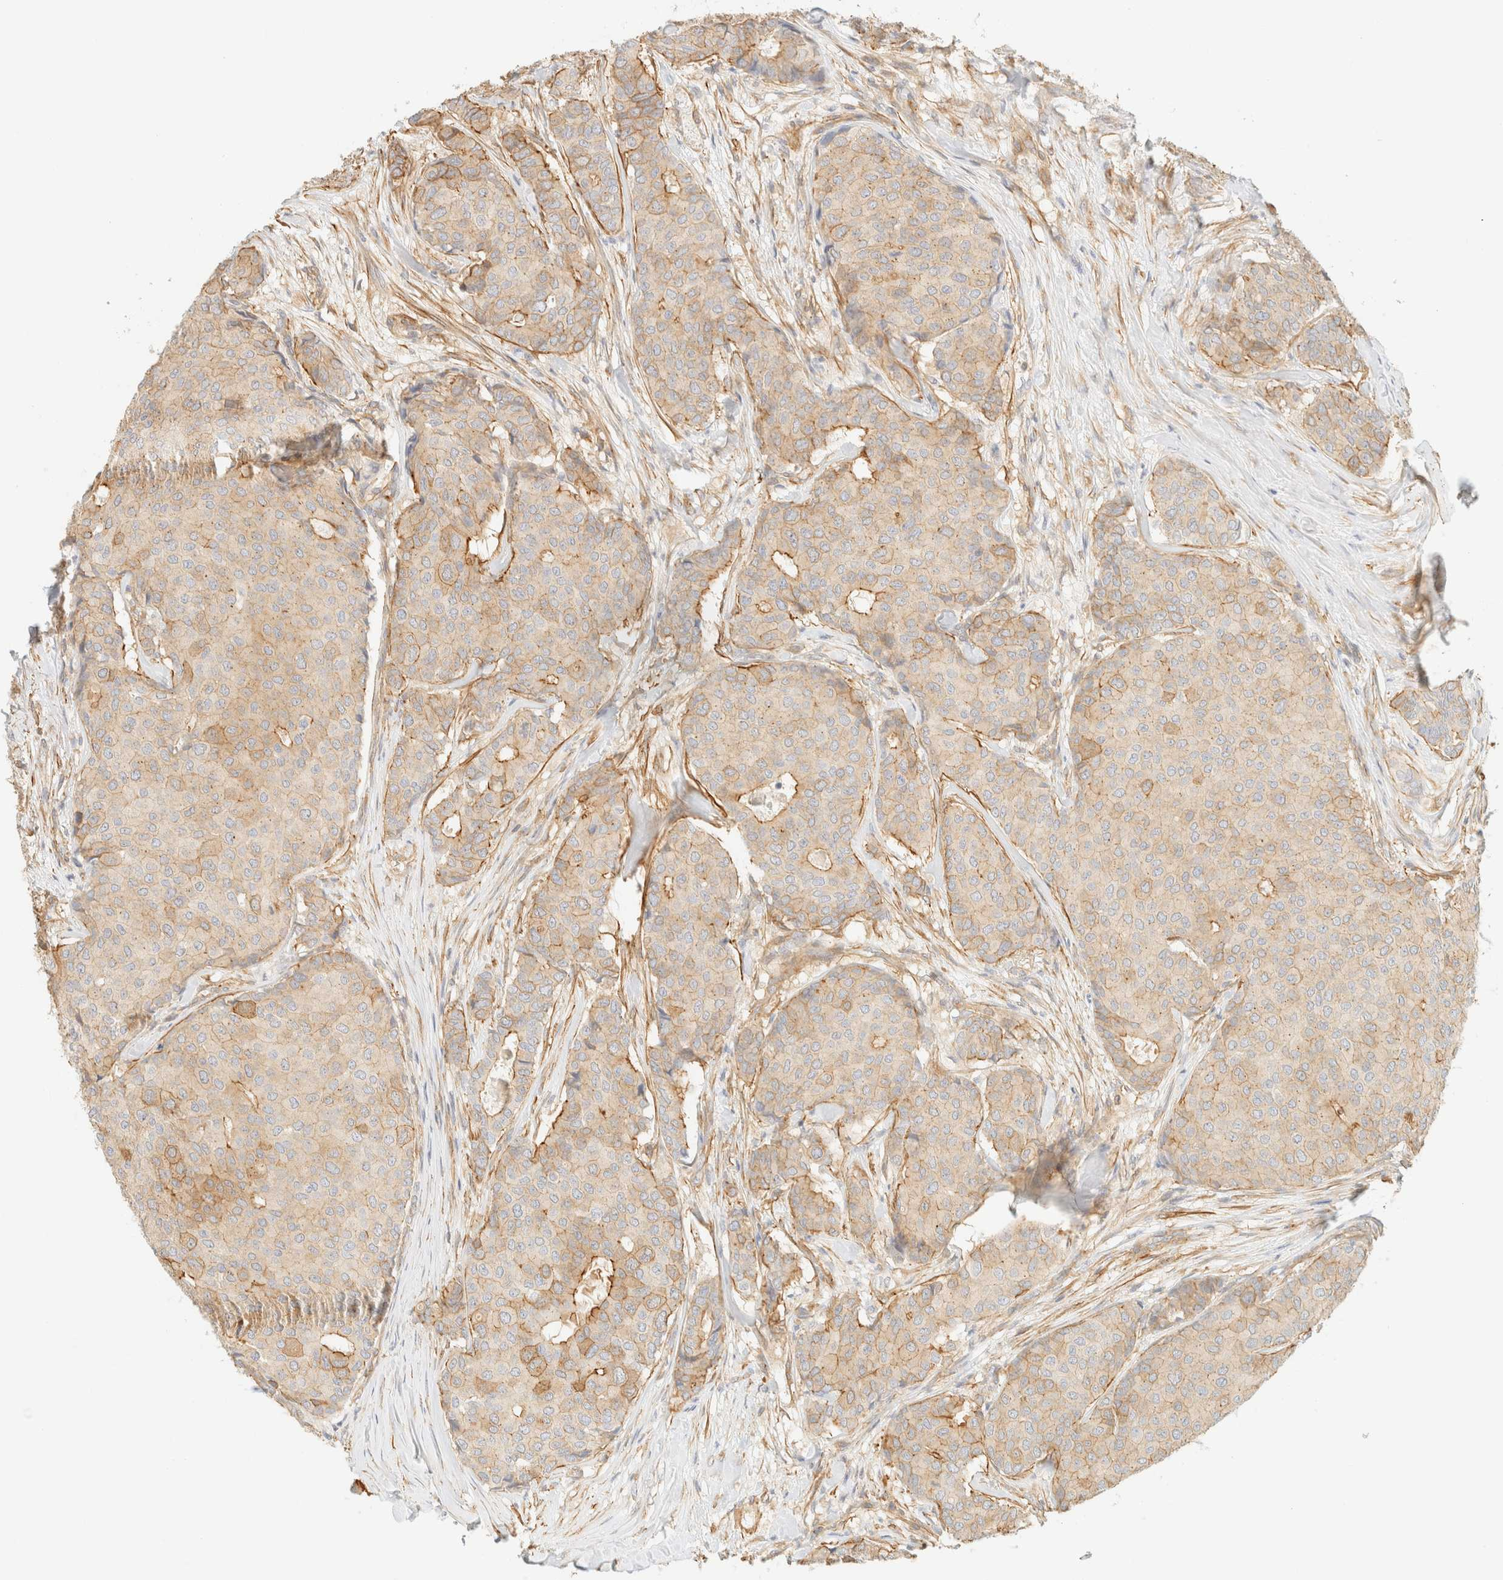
{"staining": {"intensity": "moderate", "quantity": "<25%", "location": "cytoplasmic/membranous"}, "tissue": "breast cancer", "cell_type": "Tumor cells", "image_type": "cancer", "snomed": [{"axis": "morphology", "description": "Duct carcinoma"}, {"axis": "topography", "description": "Breast"}], "caption": "Breast cancer (intraductal carcinoma) tissue demonstrates moderate cytoplasmic/membranous positivity in approximately <25% of tumor cells", "gene": "OTOP2", "patient": {"sex": "female", "age": 75}}